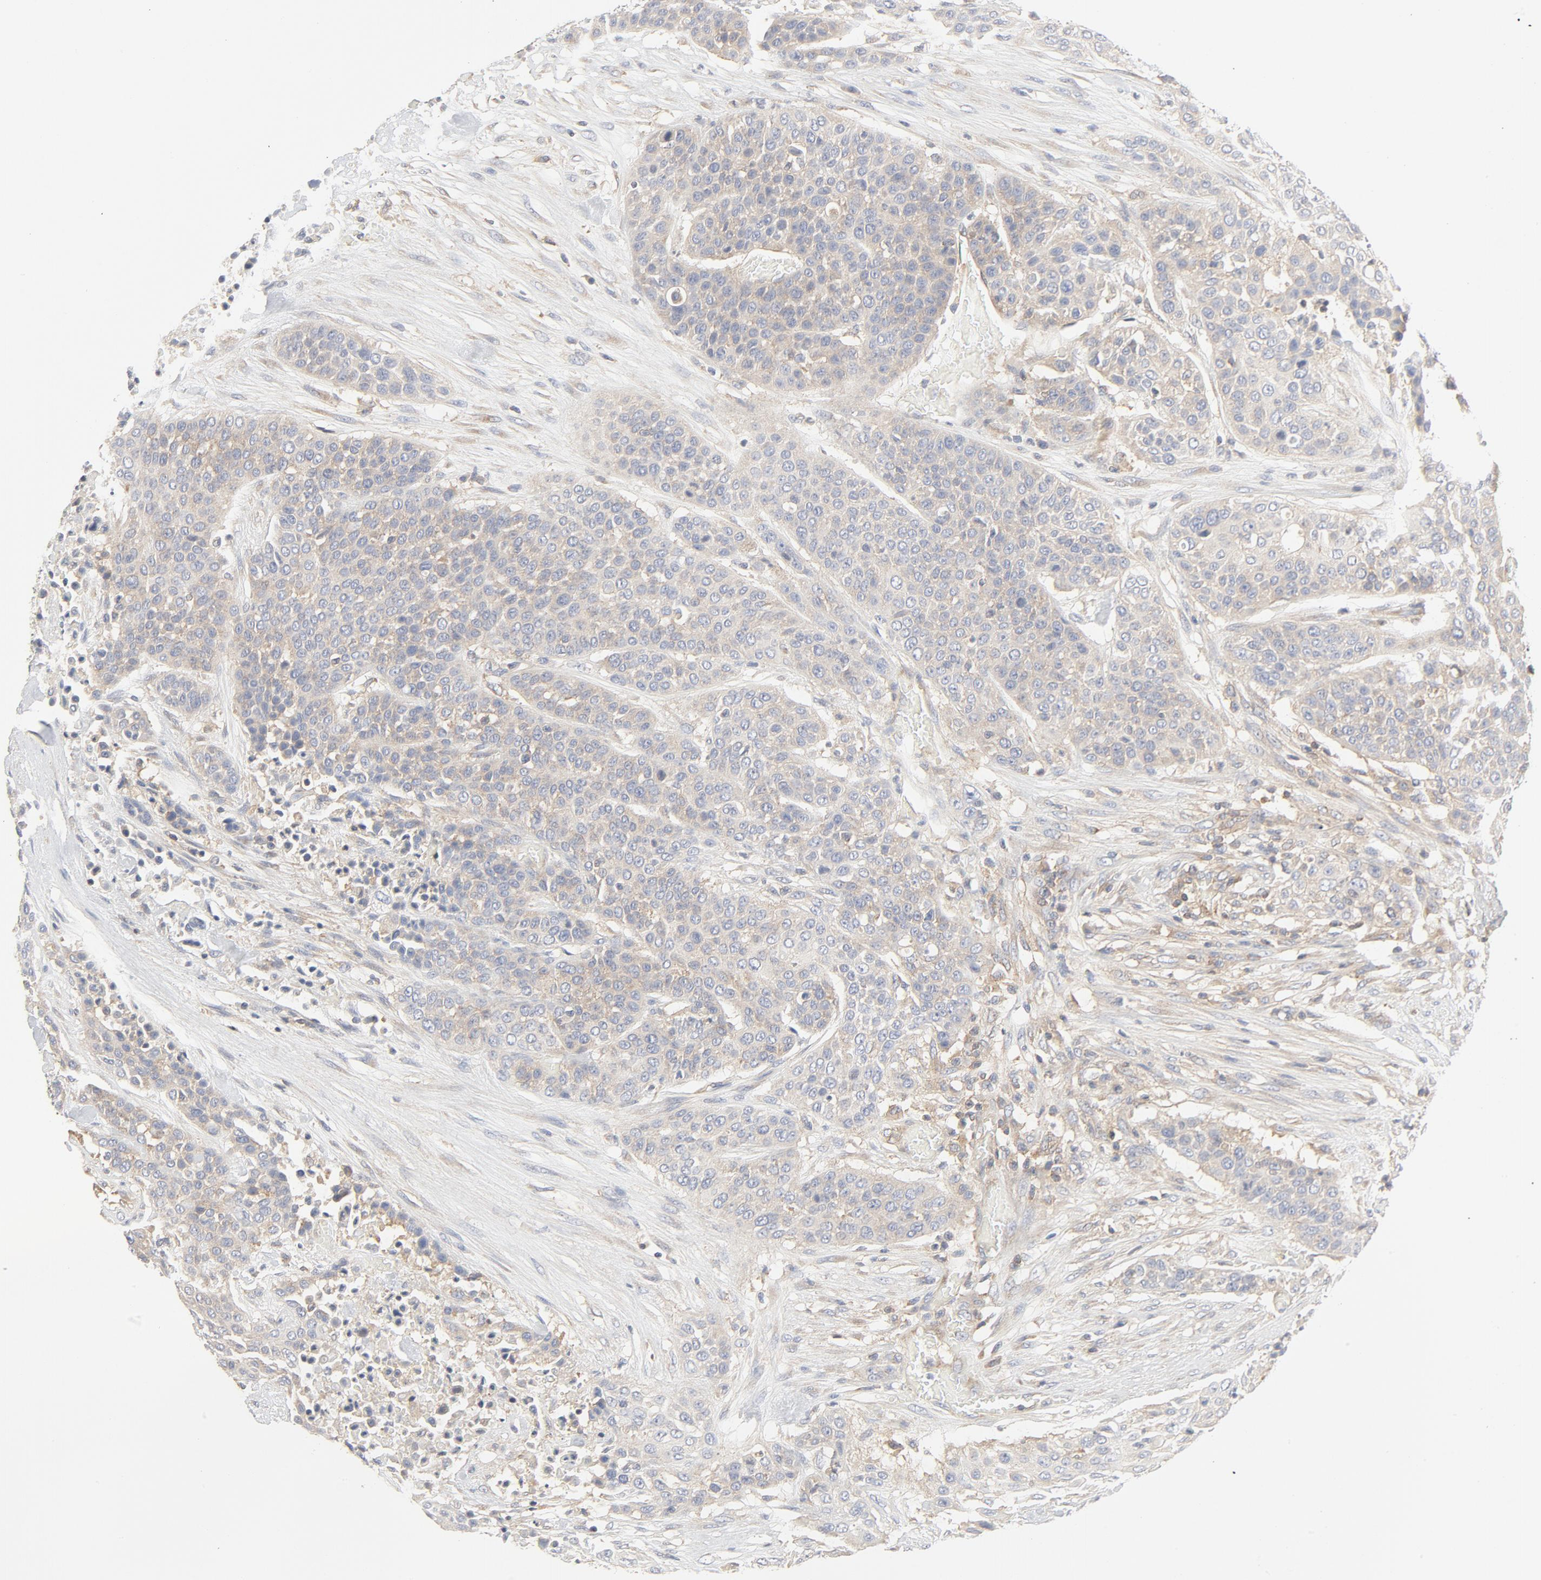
{"staining": {"intensity": "weak", "quantity": "25%-75%", "location": "cytoplasmic/membranous"}, "tissue": "urothelial cancer", "cell_type": "Tumor cells", "image_type": "cancer", "snomed": [{"axis": "morphology", "description": "Urothelial carcinoma, High grade"}, {"axis": "topography", "description": "Urinary bladder"}], "caption": "DAB immunohistochemical staining of human urothelial carcinoma (high-grade) demonstrates weak cytoplasmic/membranous protein staining in about 25%-75% of tumor cells.", "gene": "RABEP1", "patient": {"sex": "male", "age": 74}}